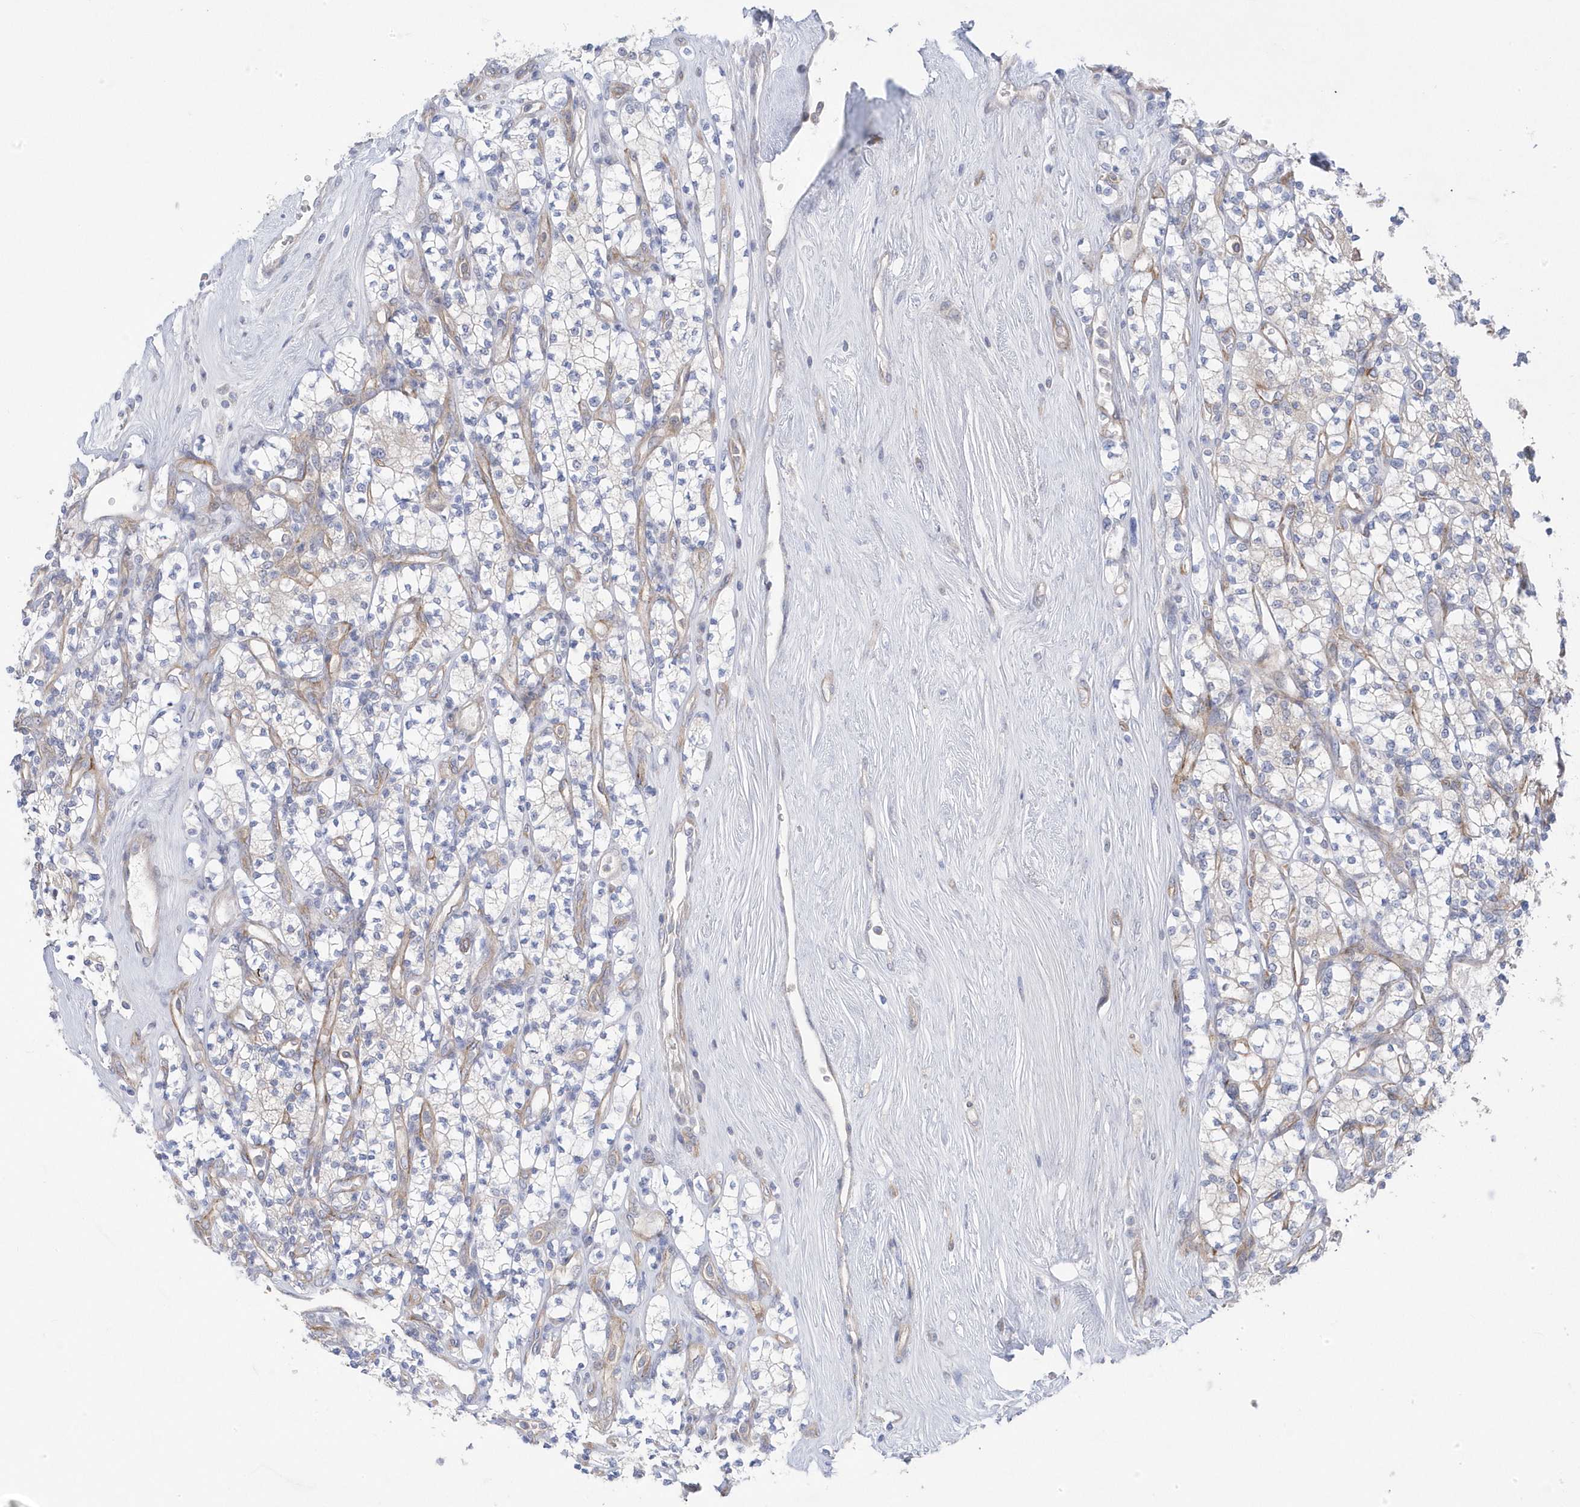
{"staining": {"intensity": "negative", "quantity": "none", "location": "none"}, "tissue": "renal cancer", "cell_type": "Tumor cells", "image_type": "cancer", "snomed": [{"axis": "morphology", "description": "Adenocarcinoma, NOS"}, {"axis": "topography", "description": "Kidney"}], "caption": "DAB (3,3'-diaminobenzidine) immunohistochemical staining of renal cancer (adenocarcinoma) shows no significant positivity in tumor cells.", "gene": "ANAPC1", "patient": {"sex": "male", "age": 77}}